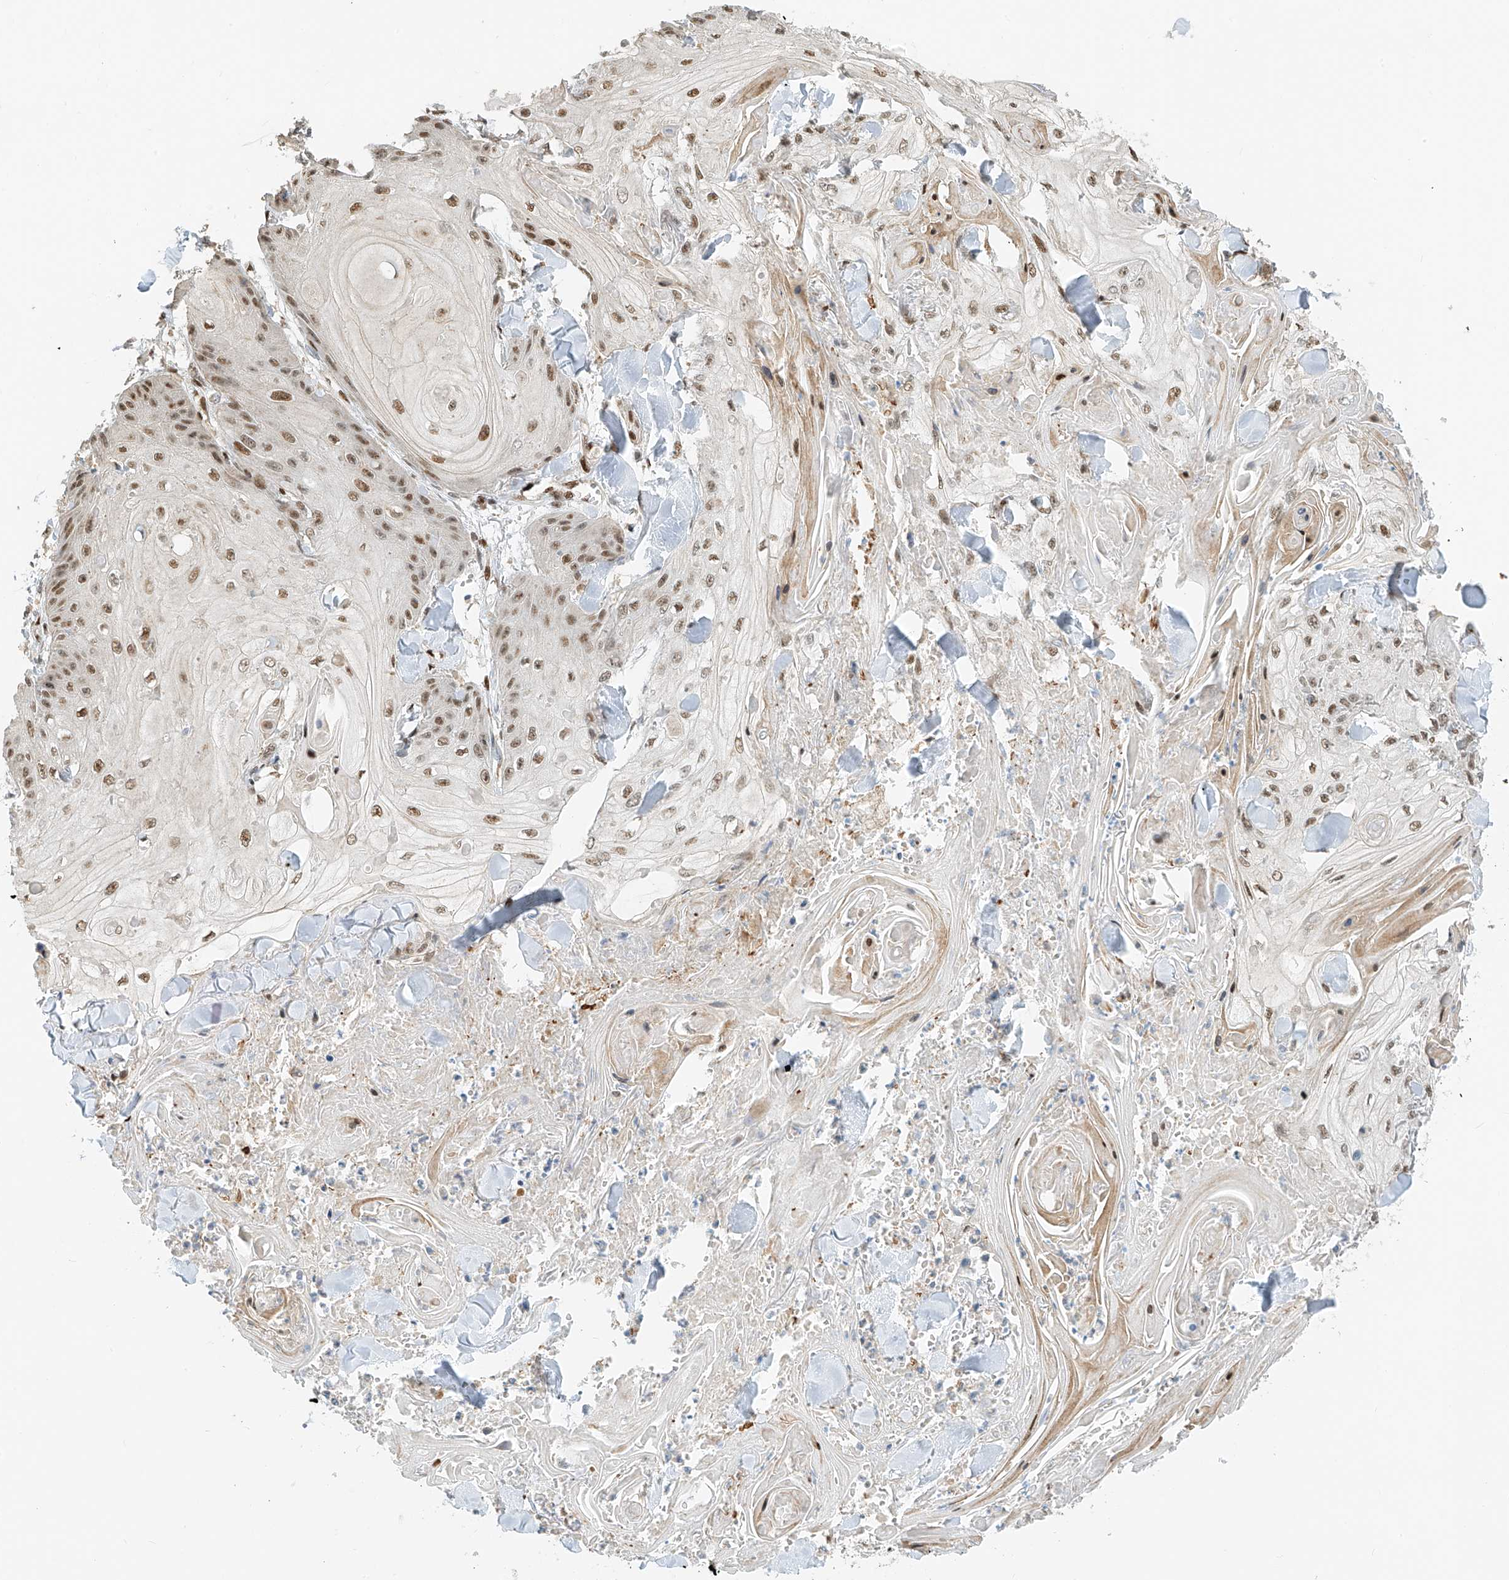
{"staining": {"intensity": "moderate", "quantity": ">75%", "location": "nuclear"}, "tissue": "skin cancer", "cell_type": "Tumor cells", "image_type": "cancer", "snomed": [{"axis": "morphology", "description": "Squamous cell carcinoma, NOS"}, {"axis": "topography", "description": "Skin"}], "caption": "IHC micrograph of human skin cancer (squamous cell carcinoma) stained for a protein (brown), which shows medium levels of moderate nuclear expression in approximately >75% of tumor cells.", "gene": "ZNF514", "patient": {"sex": "male", "age": 74}}